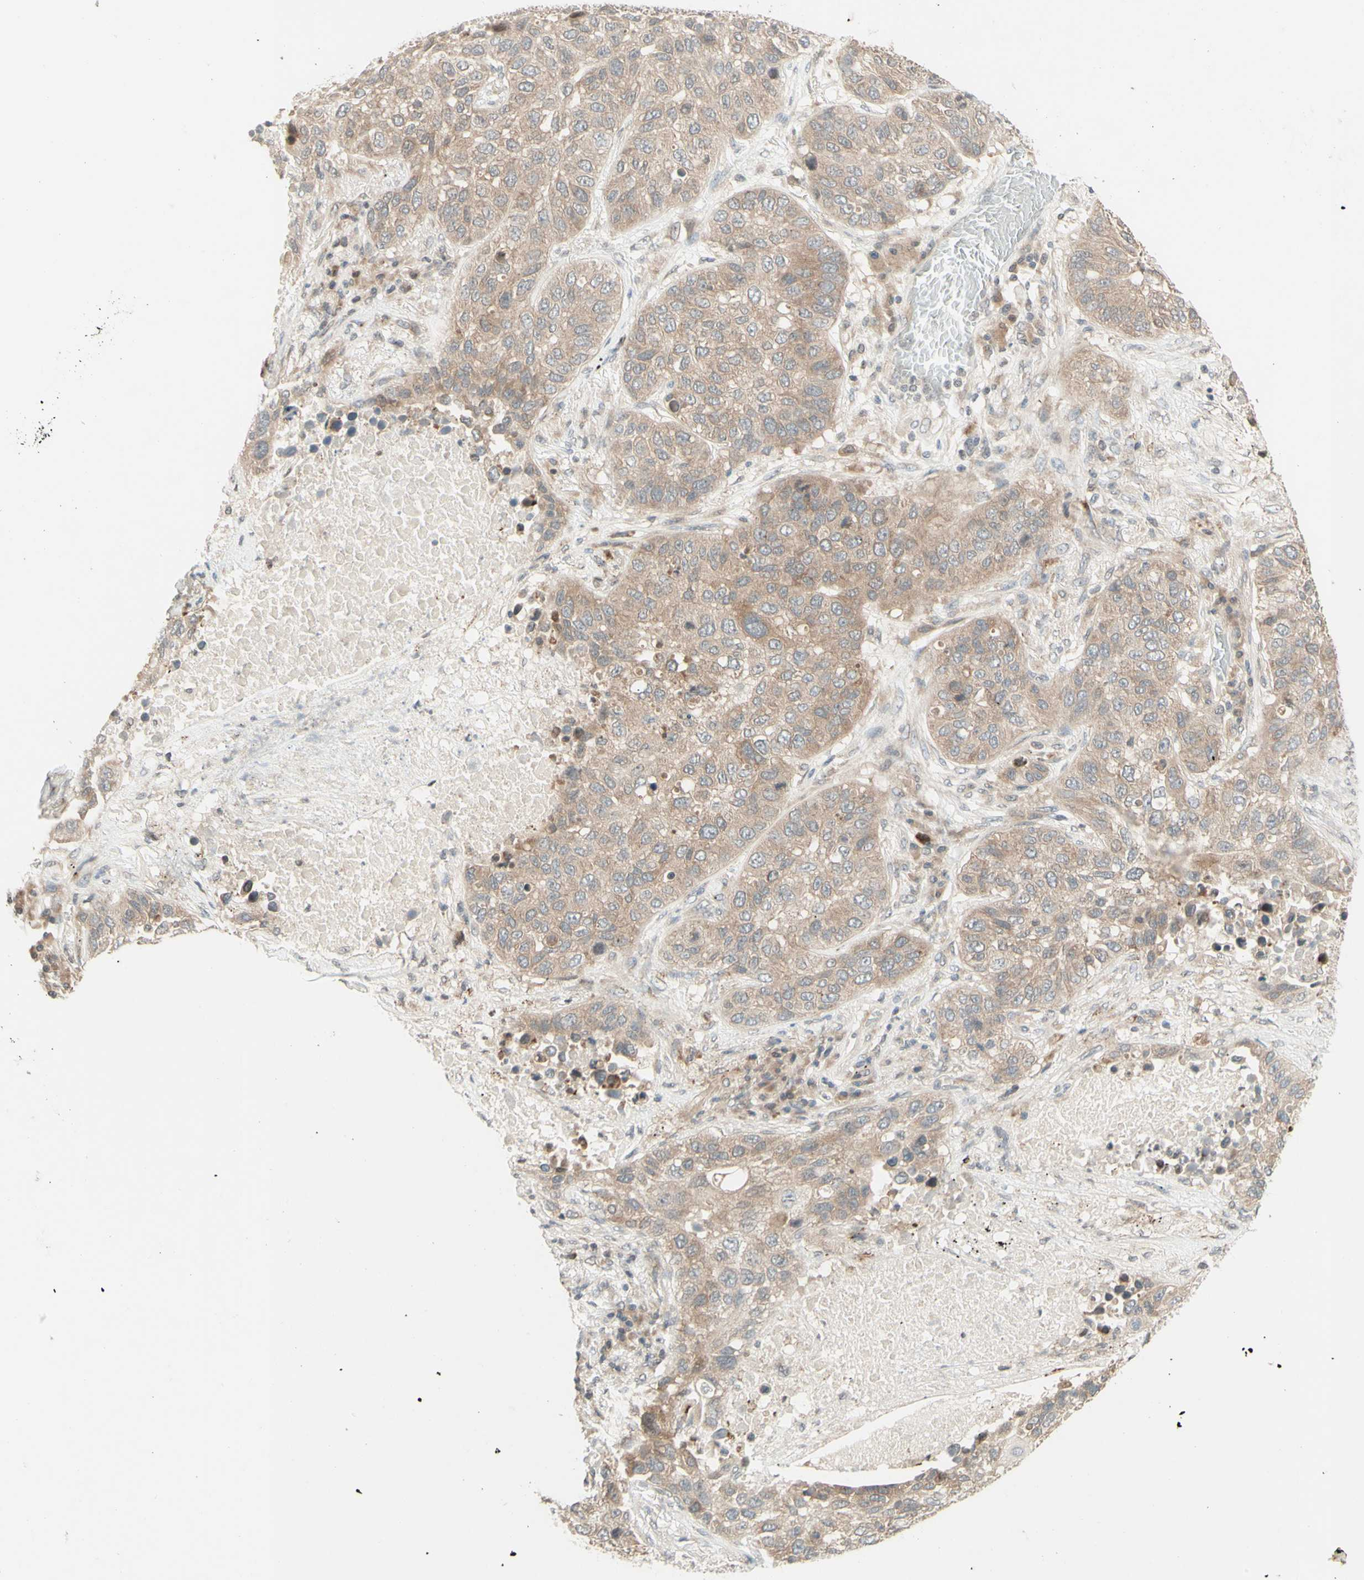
{"staining": {"intensity": "weak", "quantity": ">75%", "location": "cytoplasmic/membranous"}, "tissue": "lung cancer", "cell_type": "Tumor cells", "image_type": "cancer", "snomed": [{"axis": "morphology", "description": "Squamous cell carcinoma, NOS"}, {"axis": "topography", "description": "Lung"}], "caption": "Lung squamous cell carcinoma tissue shows weak cytoplasmic/membranous positivity in about >75% of tumor cells, visualized by immunohistochemistry.", "gene": "ZW10", "patient": {"sex": "male", "age": 57}}